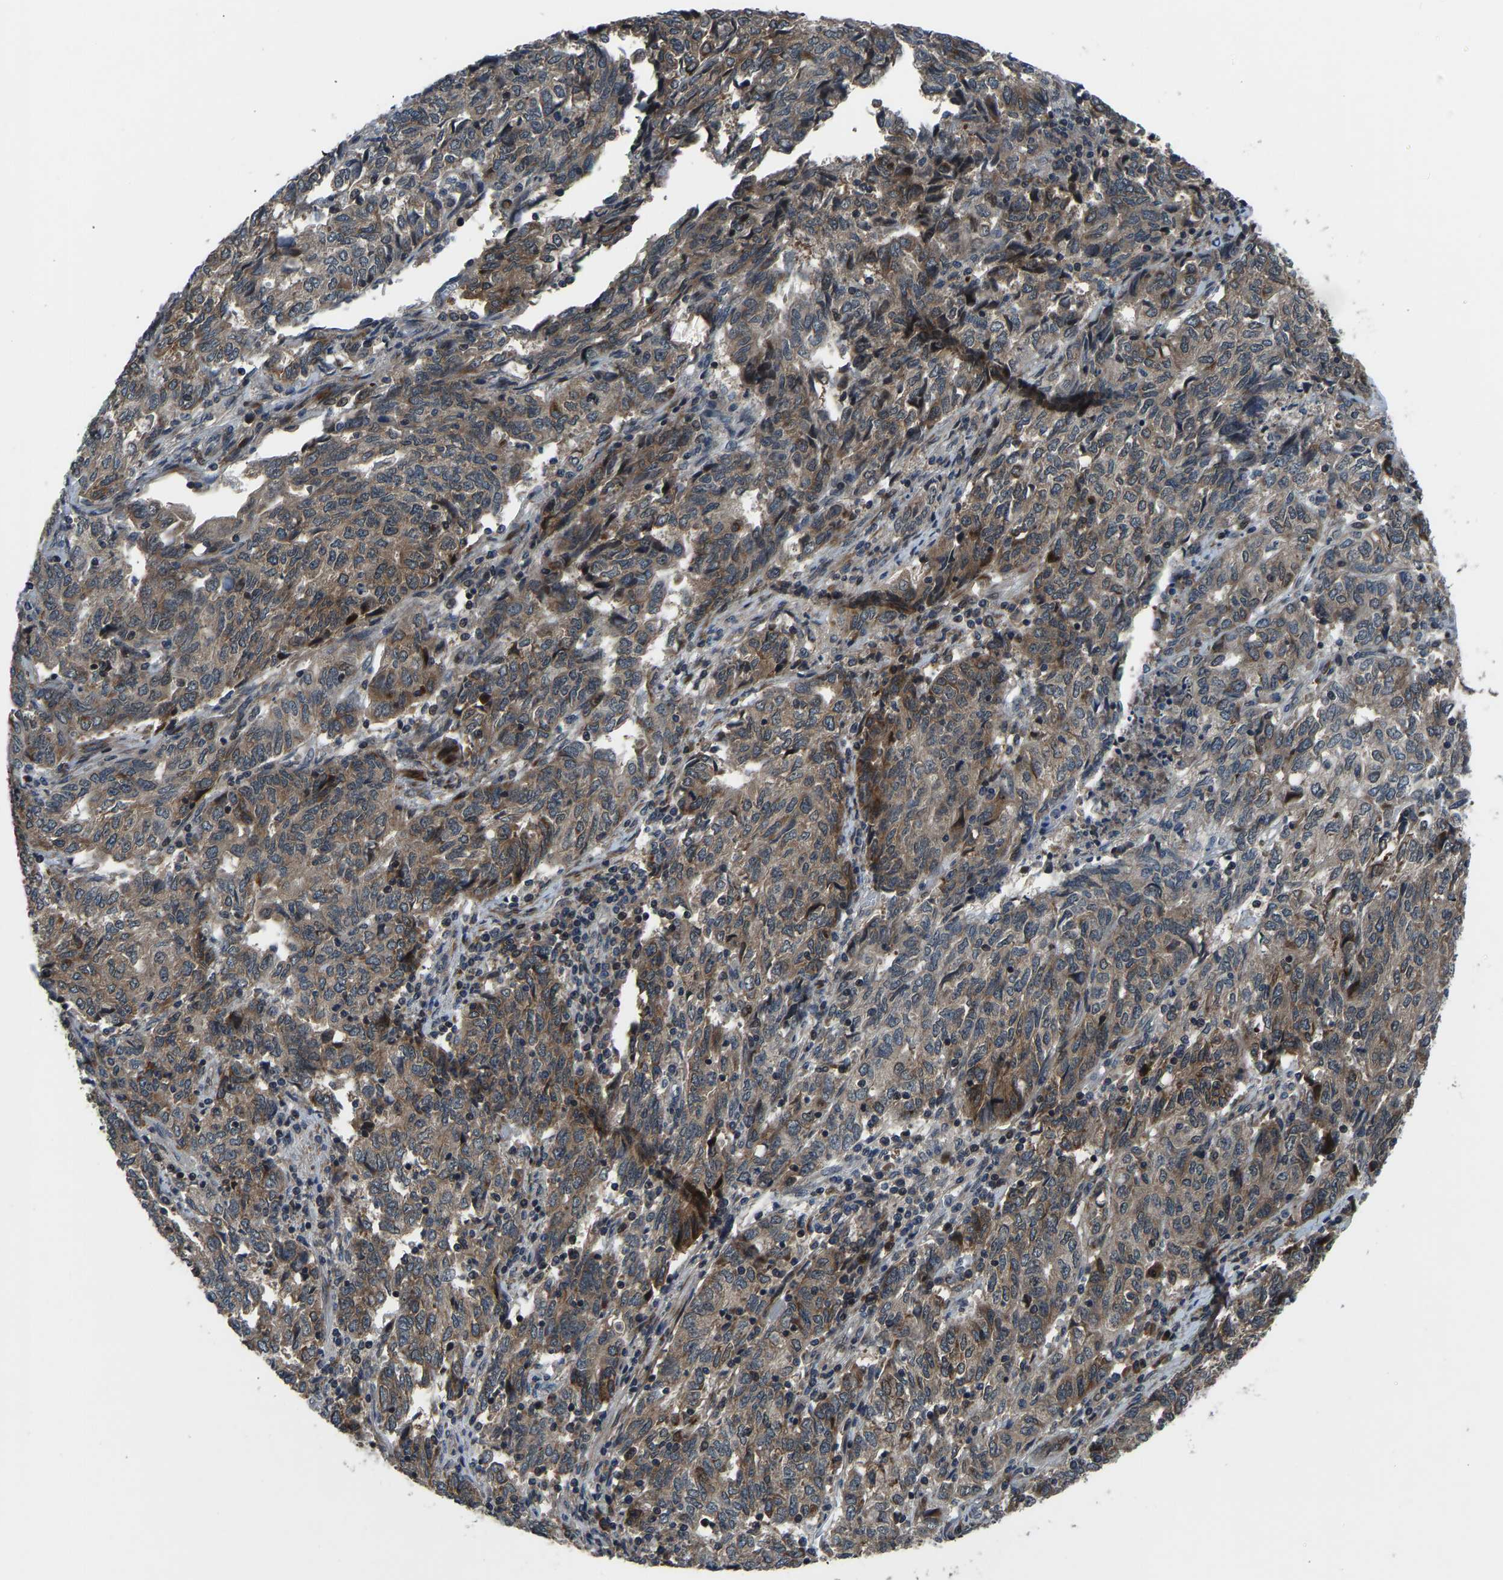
{"staining": {"intensity": "moderate", "quantity": ">75%", "location": "cytoplasmic/membranous"}, "tissue": "endometrial cancer", "cell_type": "Tumor cells", "image_type": "cancer", "snomed": [{"axis": "morphology", "description": "Adenocarcinoma, NOS"}, {"axis": "topography", "description": "Endometrium"}], "caption": "Moderate cytoplasmic/membranous staining is identified in about >75% of tumor cells in endometrial cancer. Immunohistochemistry (ihc) stains the protein of interest in brown and the nuclei are stained blue.", "gene": "RLIM", "patient": {"sex": "female", "age": 80}}